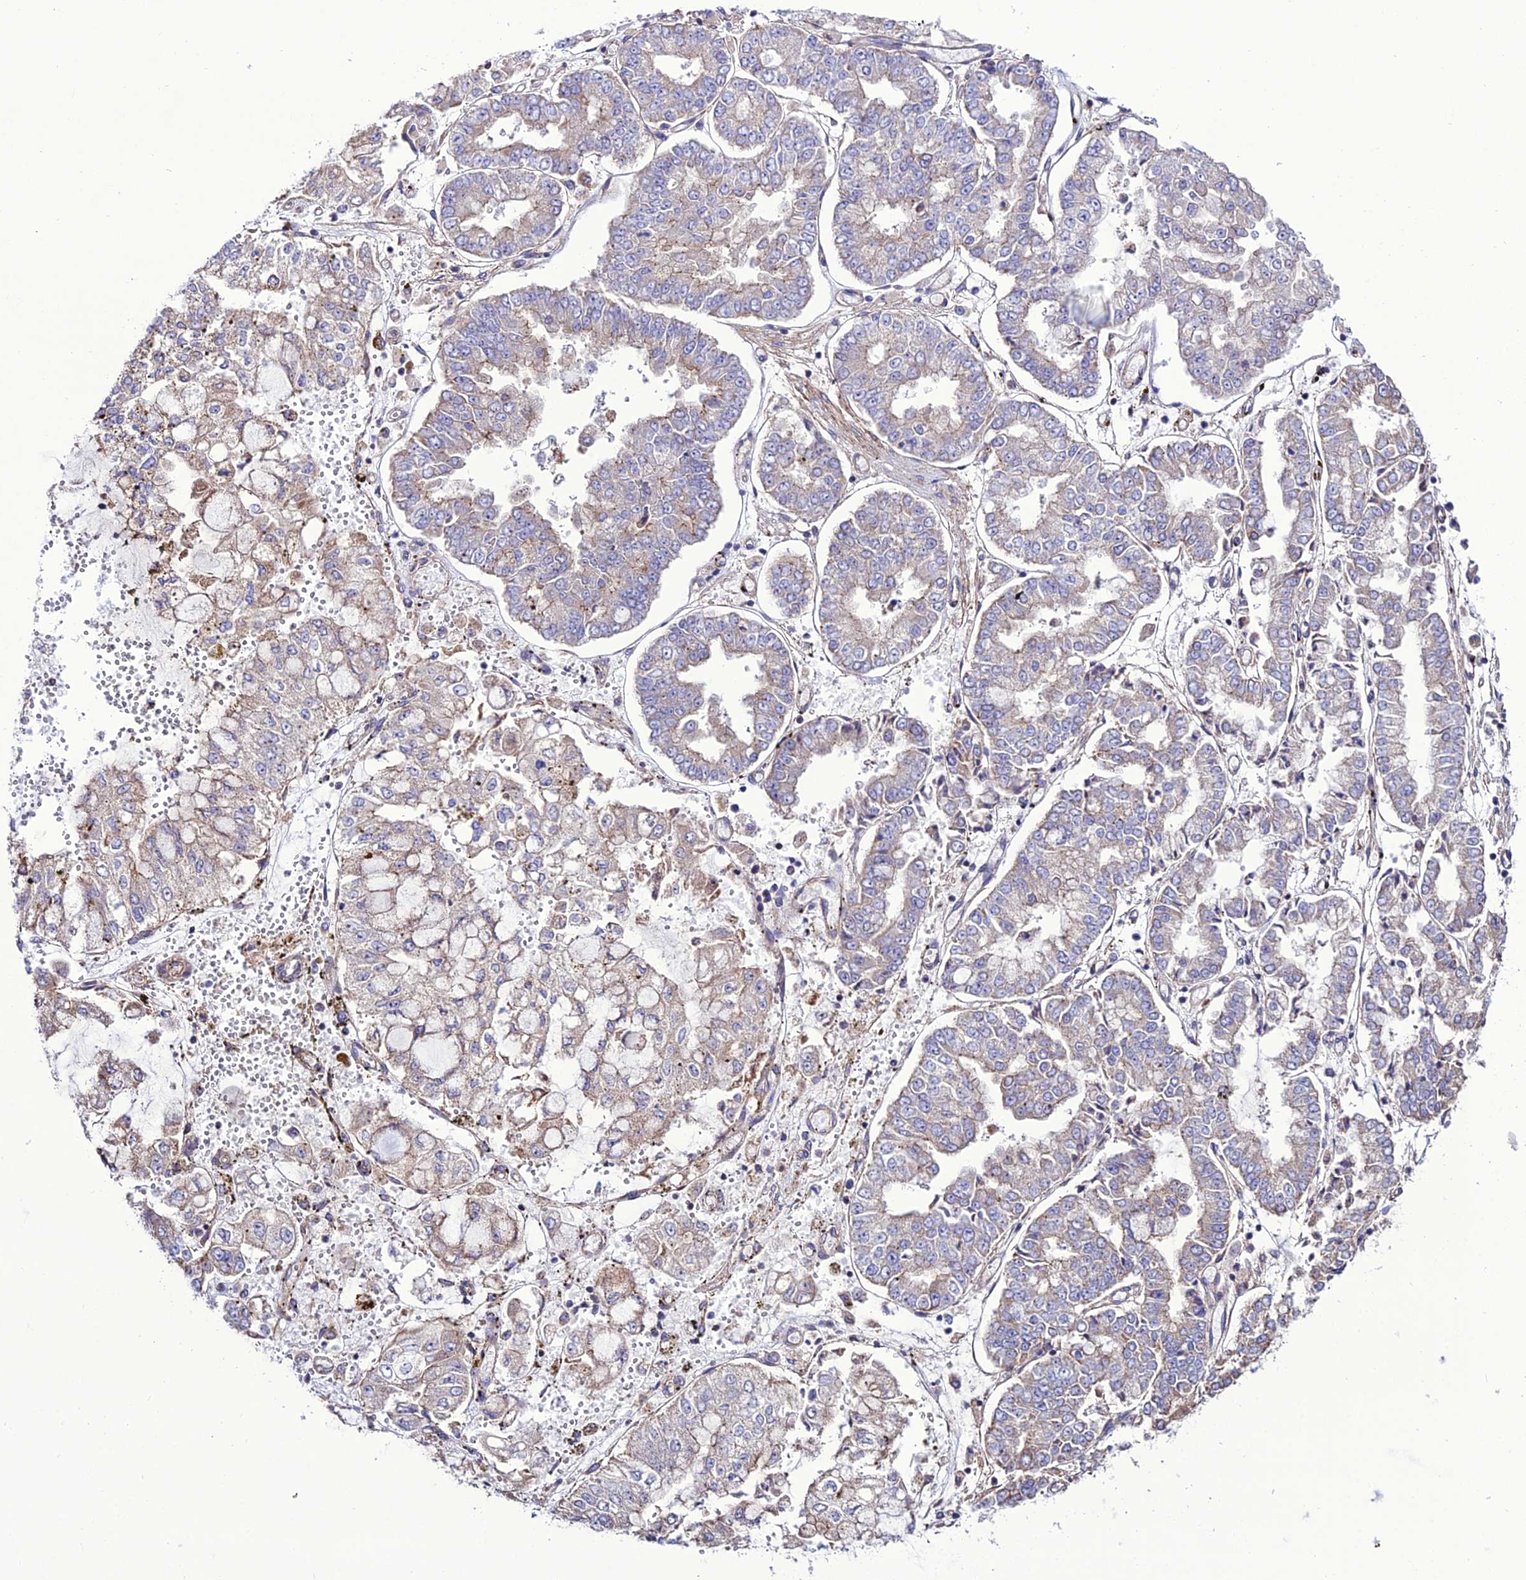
{"staining": {"intensity": "weak", "quantity": "<25%", "location": "cytoplasmic/membranous"}, "tissue": "stomach cancer", "cell_type": "Tumor cells", "image_type": "cancer", "snomed": [{"axis": "morphology", "description": "Adenocarcinoma, NOS"}, {"axis": "topography", "description": "Stomach"}], "caption": "Immunohistochemical staining of human stomach cancer (adenocarcinoma) displays no significant staining in tumor cells.", "gene": "PPIL3", "patient": {"sex": "male", "age": 76}}